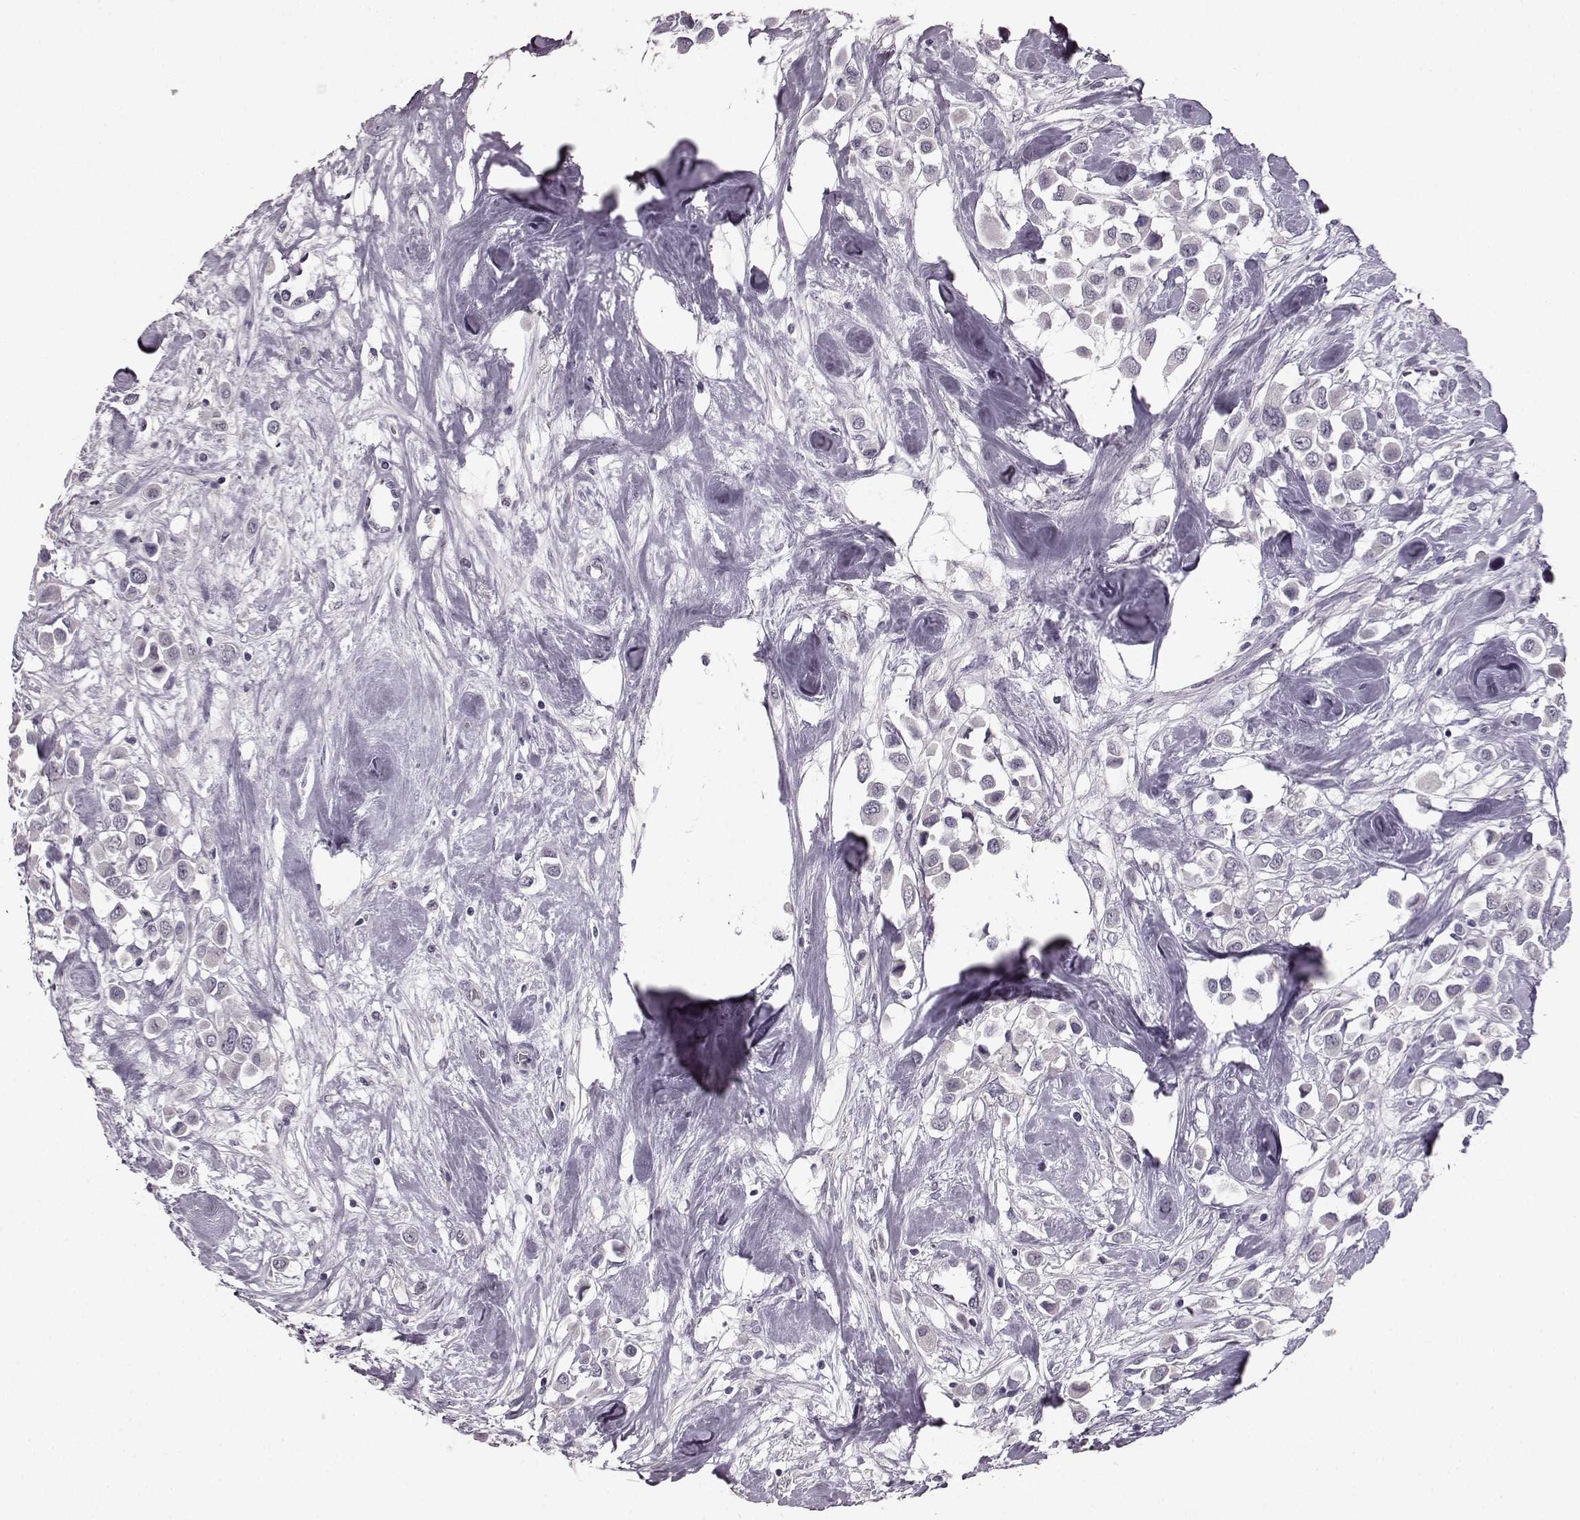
{"staining": {"intensity": "negative", "quantity": "none", "location": "none"}, "tissue": "breast cancer", "cell_type": "Tumor cells", "image_type": "cancer", "snomed": [{"axis": "morphology", "description": "Duct carcinoma"}, {"axis": "topography", "description": "Breast"}], "caption": "Immunohistochemistry (IHC) histopathology image of human breast infiltrating ductal carcinoma stained for a protein (brown), which shows no staining in tumor cells.", "gene": "LHB", "patient": {"sex": "female", "age": 61}}